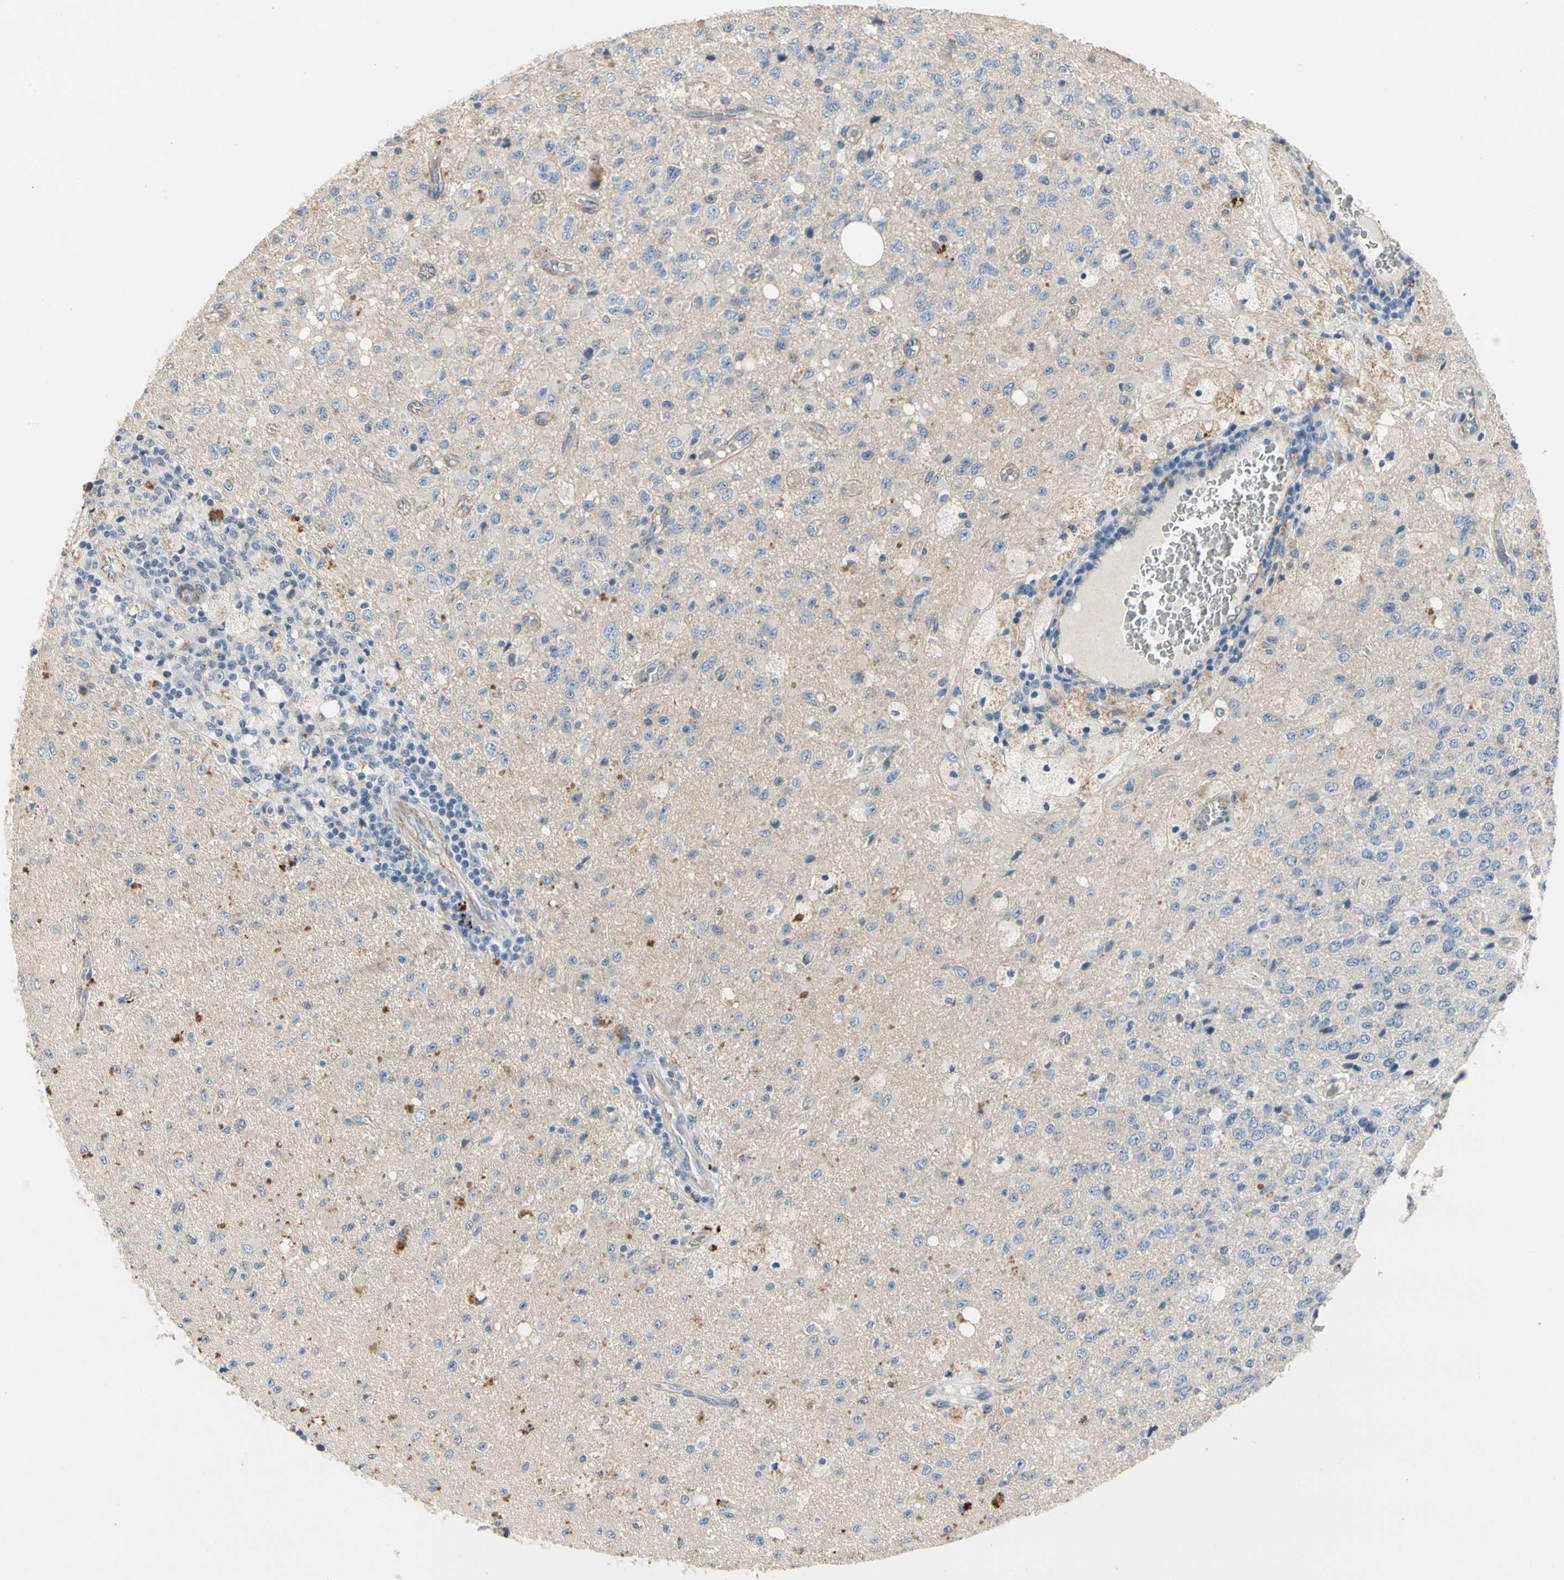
{"staining": {"intensity": "moderate", "quantity": "<25%", "location": "cytoplasmic/membranous"}, "tissue": "glioma", "cell_type": "Tumor cells", "image_type": "cancer", "snomed": [{"axis": "morphology", "description": "Glioma, malignant, High grade"}, {"axis": "topography", "description": "pancreas cauda"}], "caption": "Immunohistochemical staining of malignant glioma (high-grade) shows low levels of moderate cytoplasmic/membranous protein expression in approximately <25% of tumor cells.", "gene": "LGR6", "patient": {"sex": "male", "age": 60}}